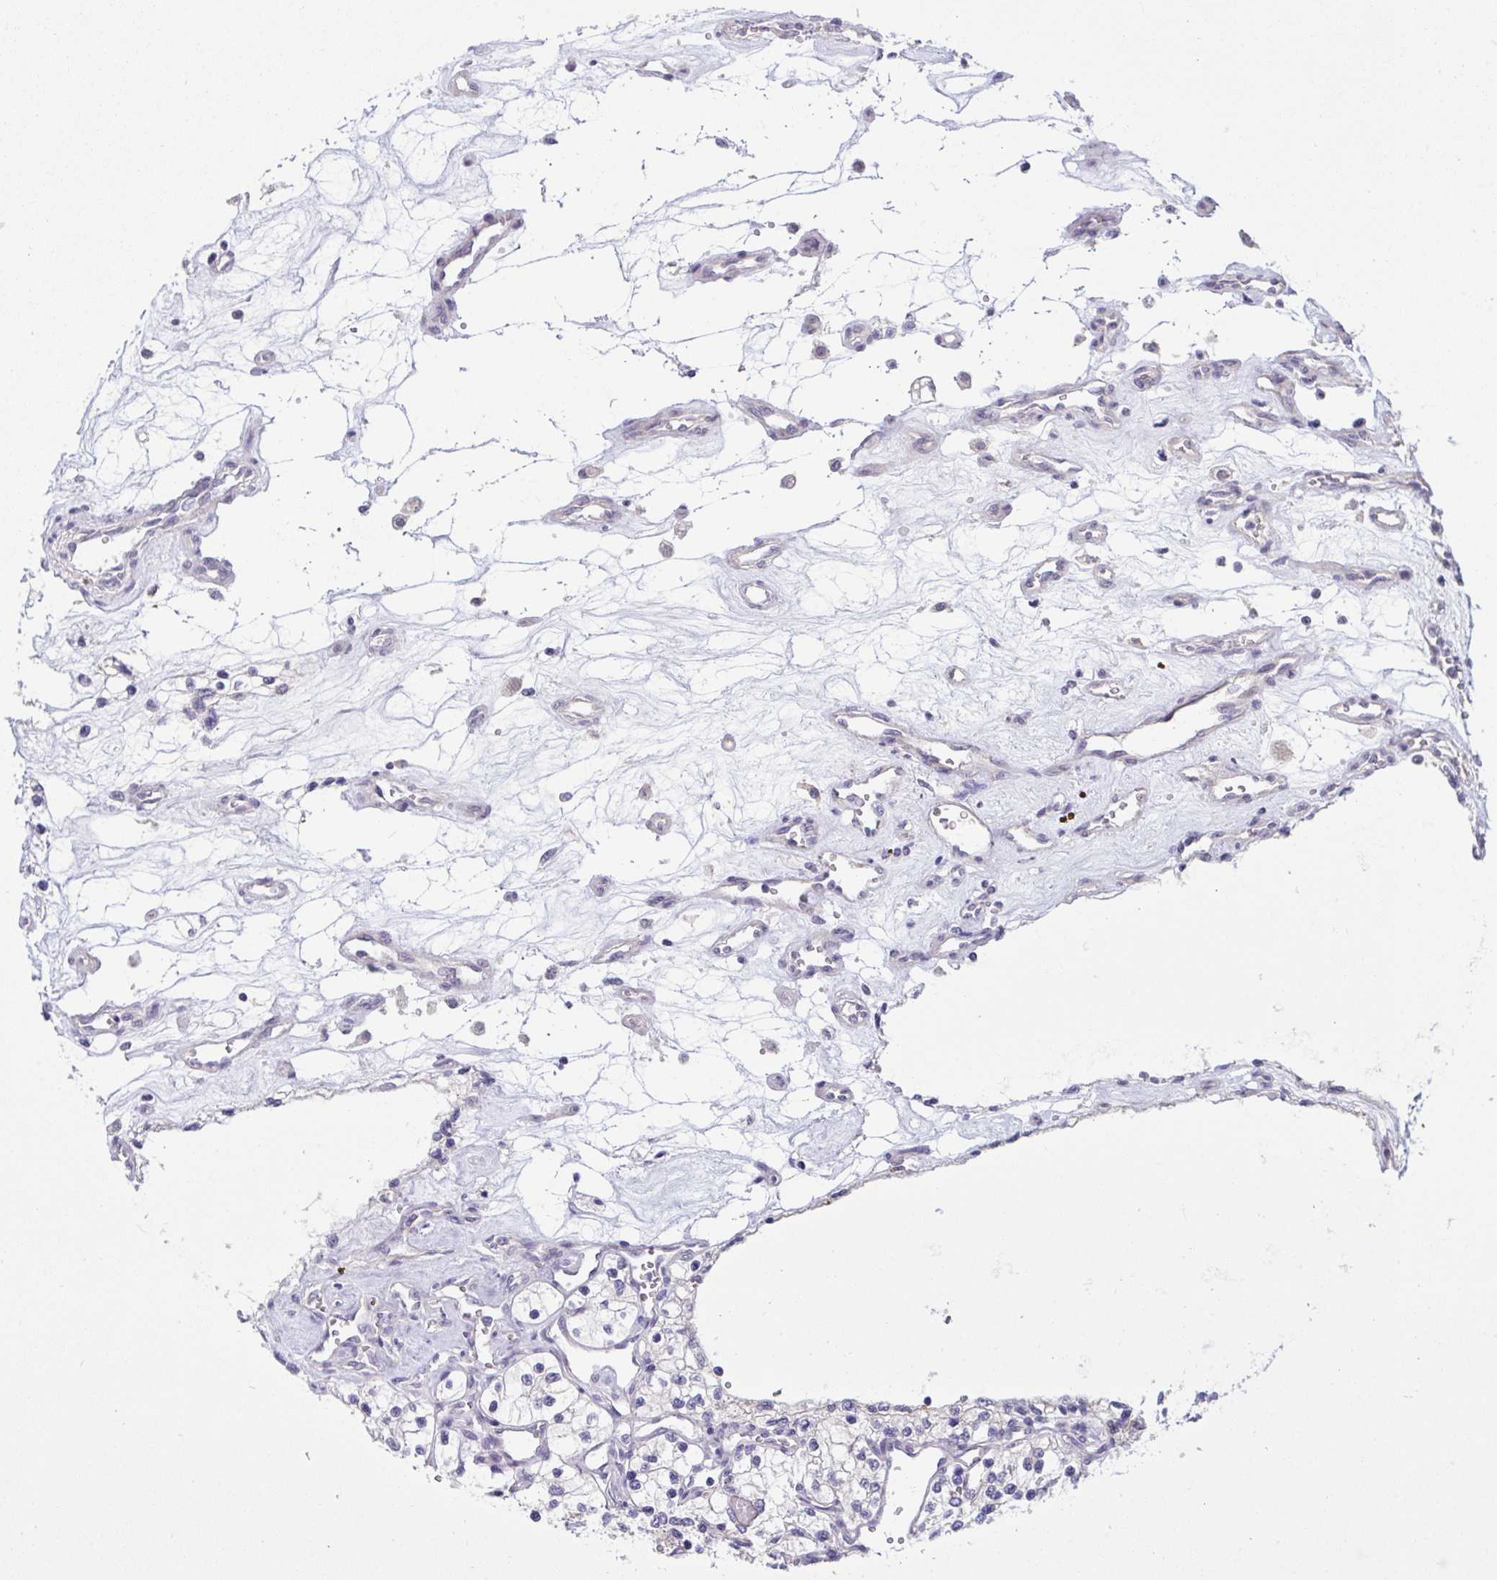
{"staining": {"intensity": "negative", "quantity": "none", "location": "none"}, "tissue": "renal cancer", "cell_type": "Tumor cells", "image_type": "cancer", "snomed": [{"axis": "morphology", "description": "Adenocarcinoma, NOS"}, {"axis": "topography", "description": "Kidney"}], "caption": "This is an immunohistochemistry photomicrograph of human renal cancer. There is no expression in tumor cells.", "gene": "TMEM41A", "patient": {"sex": "female", "age": 69}}